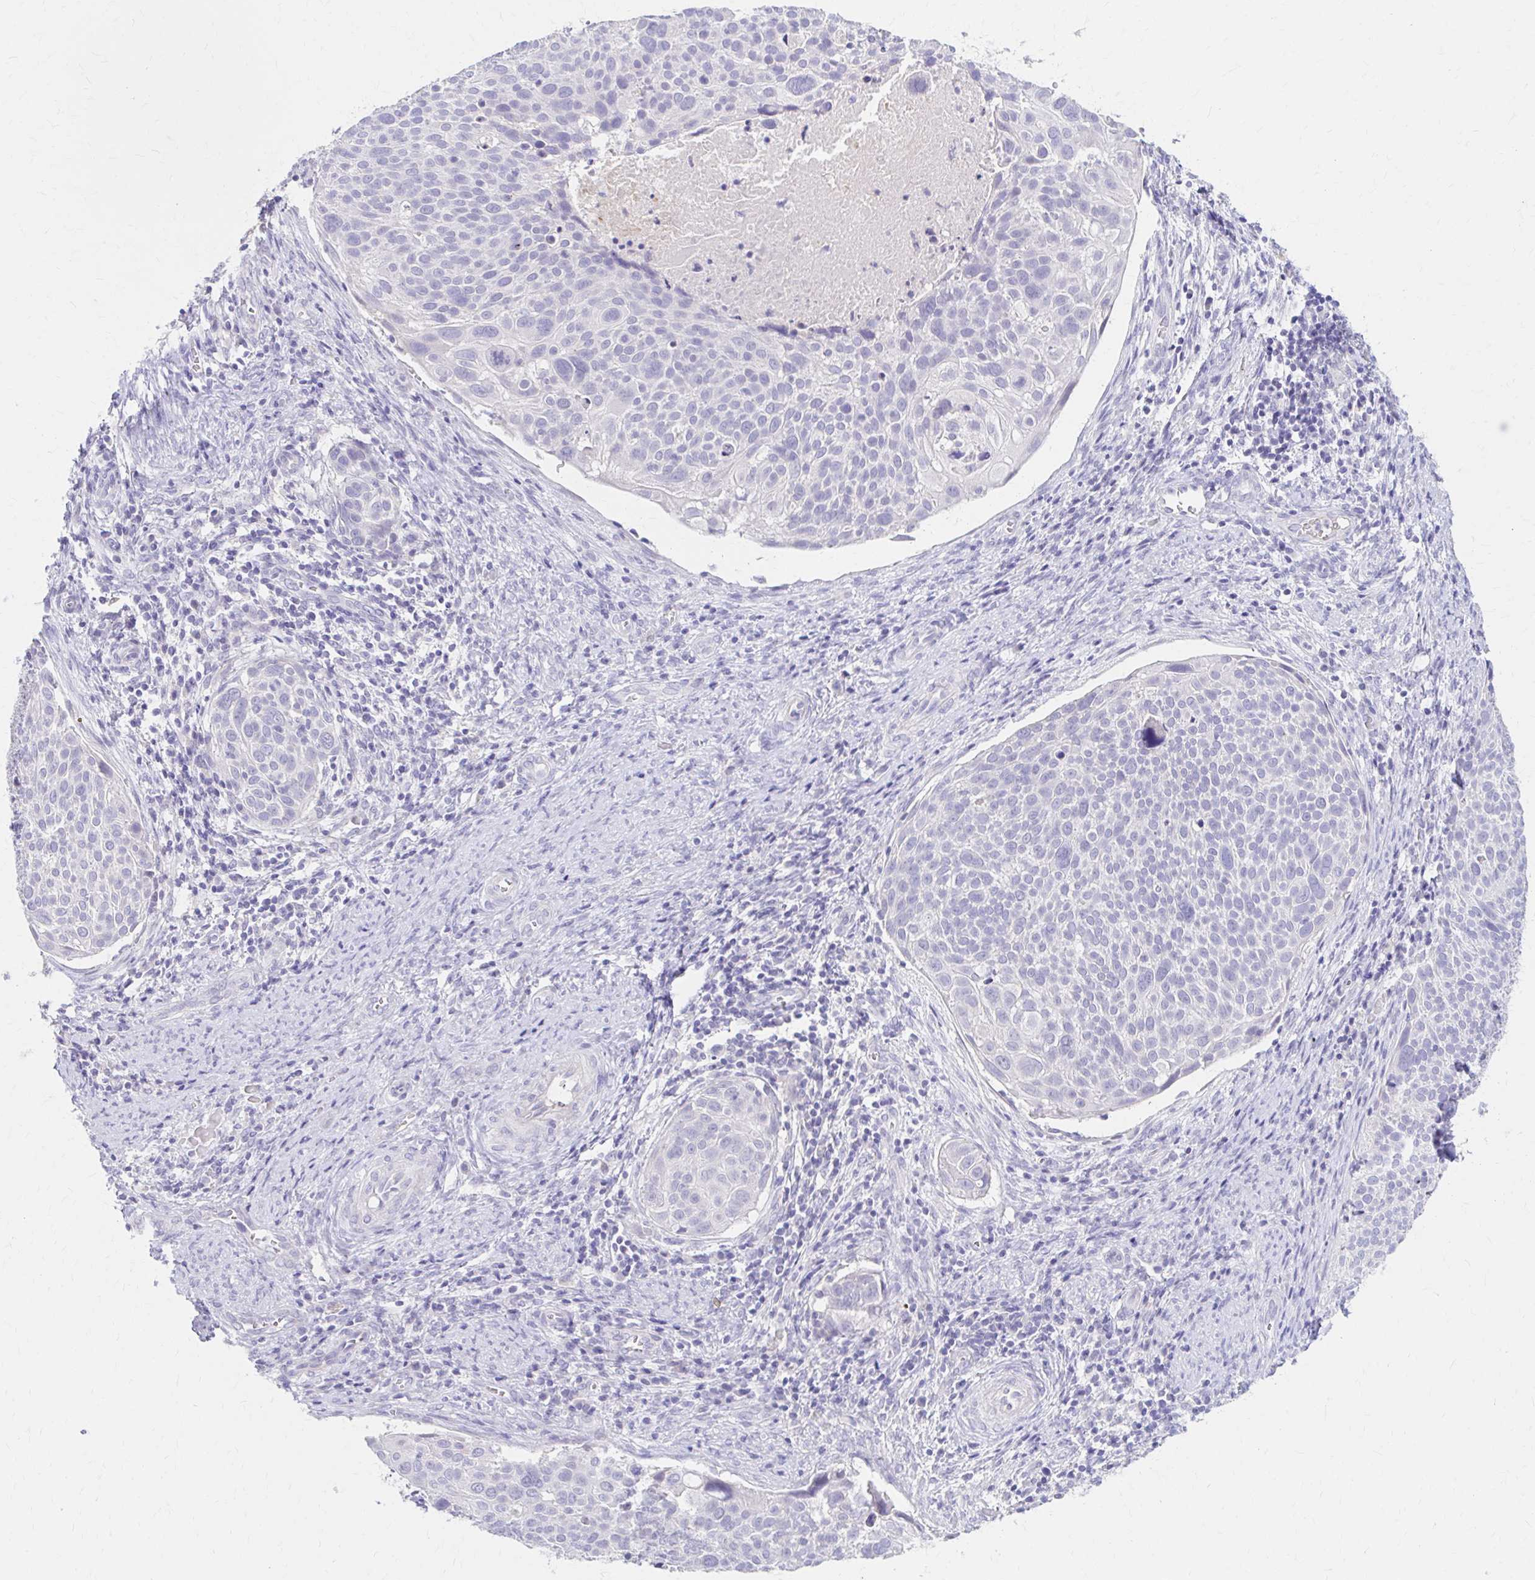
{"staining": {"intensity": "negative", "quantity": "none", "location": "none"}, "tissue": "cervical cancer", "cell_type": "Tumor cells", "image_type": "cancer", "snomed": [{"axis": "morphology", "description": "Squamous cell carcinoma, NOS"}, {"axis": "topography", "description": "Cervix"}], "caption": "An IHC histopathology image of cervical squamous cell carcinoma is shown. There is no staining in tumor cells of cervical squamous cell carcinoma. Nuclei are stained in blue.", "gene": "AZGP1", "patient": {"sex": "female", "age": 39}}